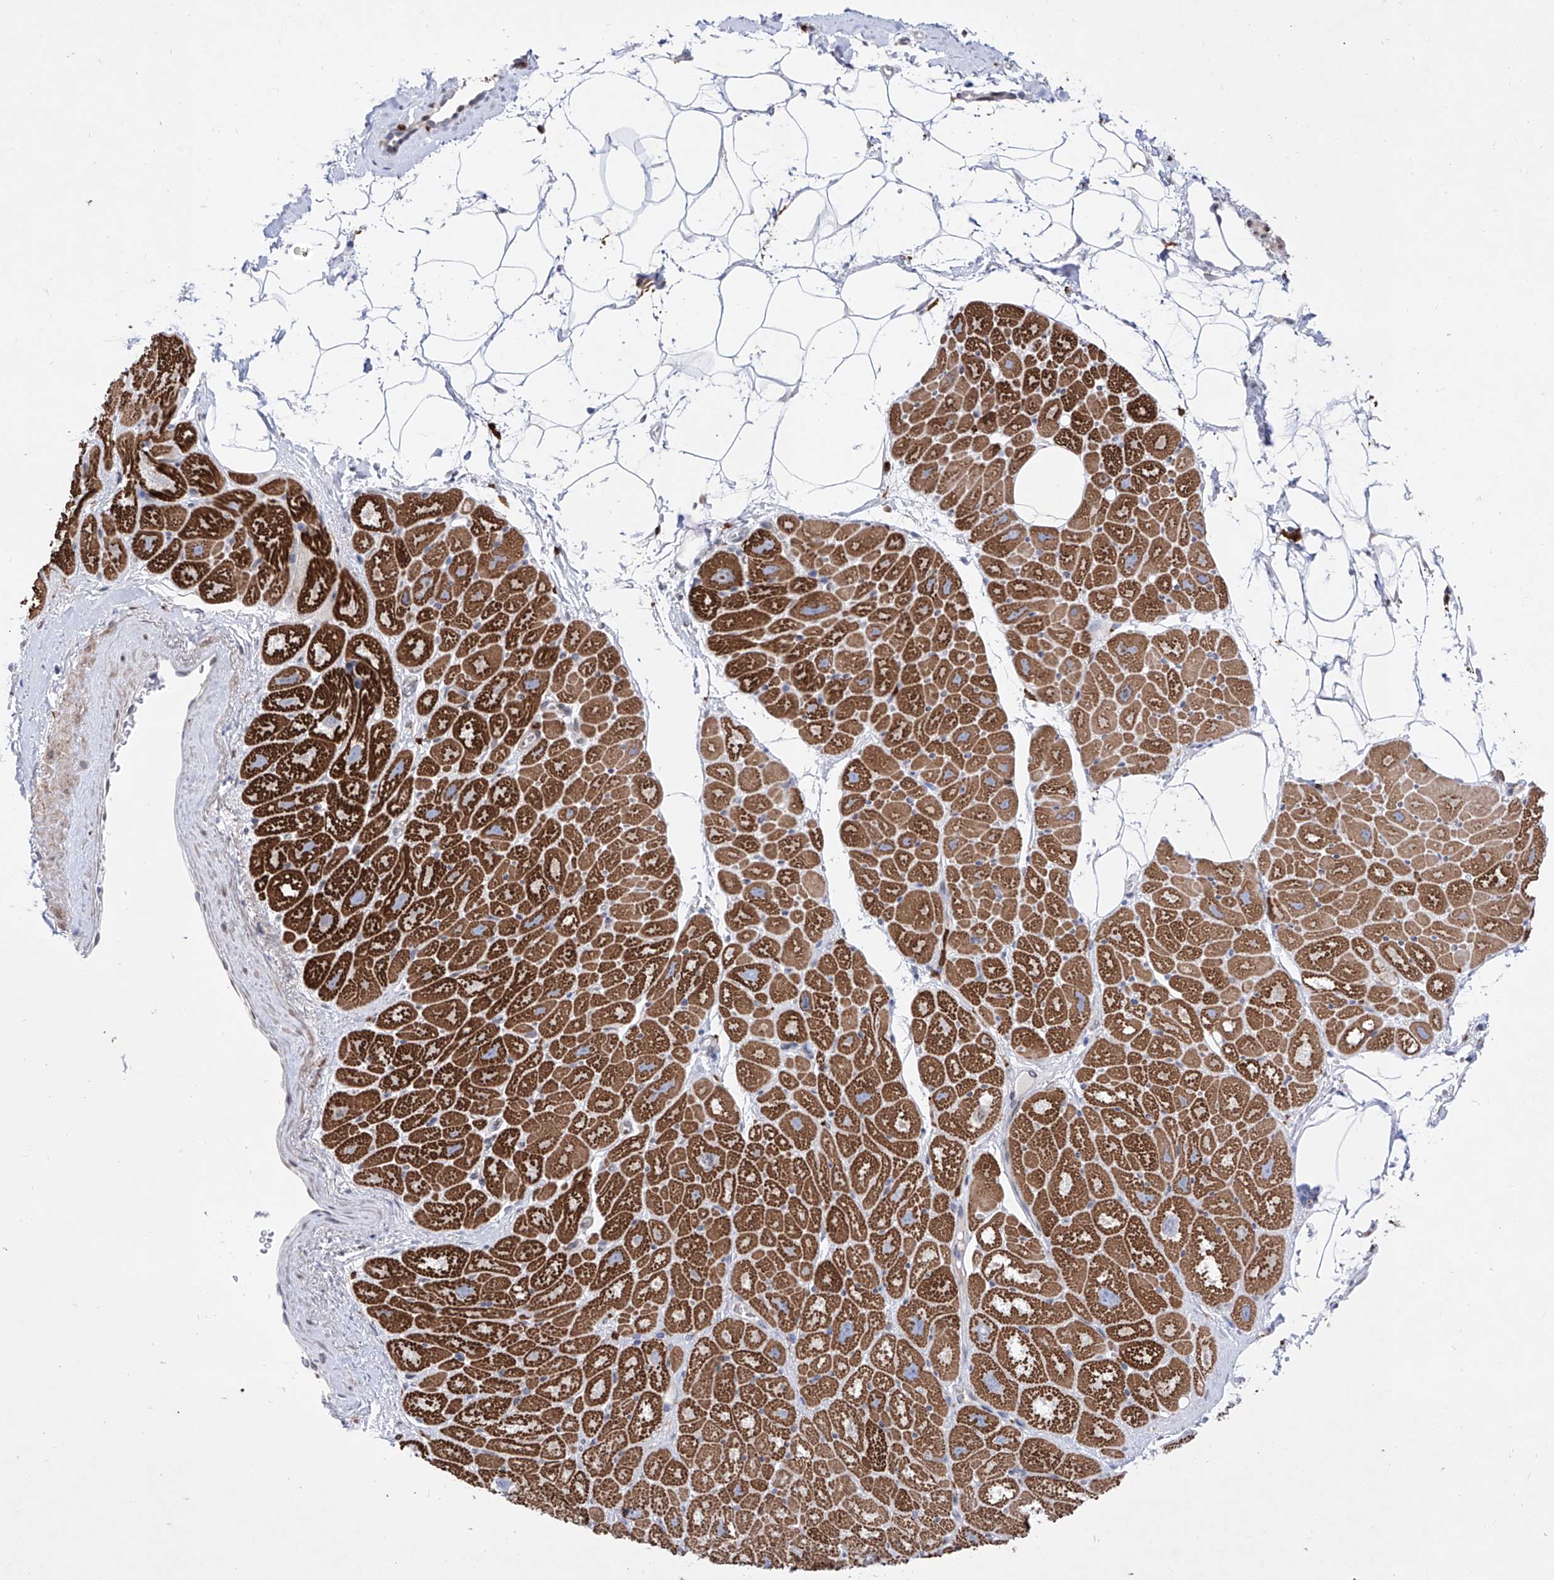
{"staining": {"intensity": "strong", "quantity": ">75%", "location": "cytoplasmic/membranous"}, "tissue": "heart muscle", "cell_type": "Cardiomyocytes", "image_type": "normal", "snomed": [{"axis": "morphology", "description": "Normal tissue, NOS"}, {"axis": "topography", "description": "Heart"}], "caption": "Brown immunohistochemical staining in unremarkable heart muscle exhibits strong cytoplasmic/membranous staining in approximately >75% of cardiomyocytes.", "gene": "LCLAT1", "patient": {"sex": "male", "age": 50}}